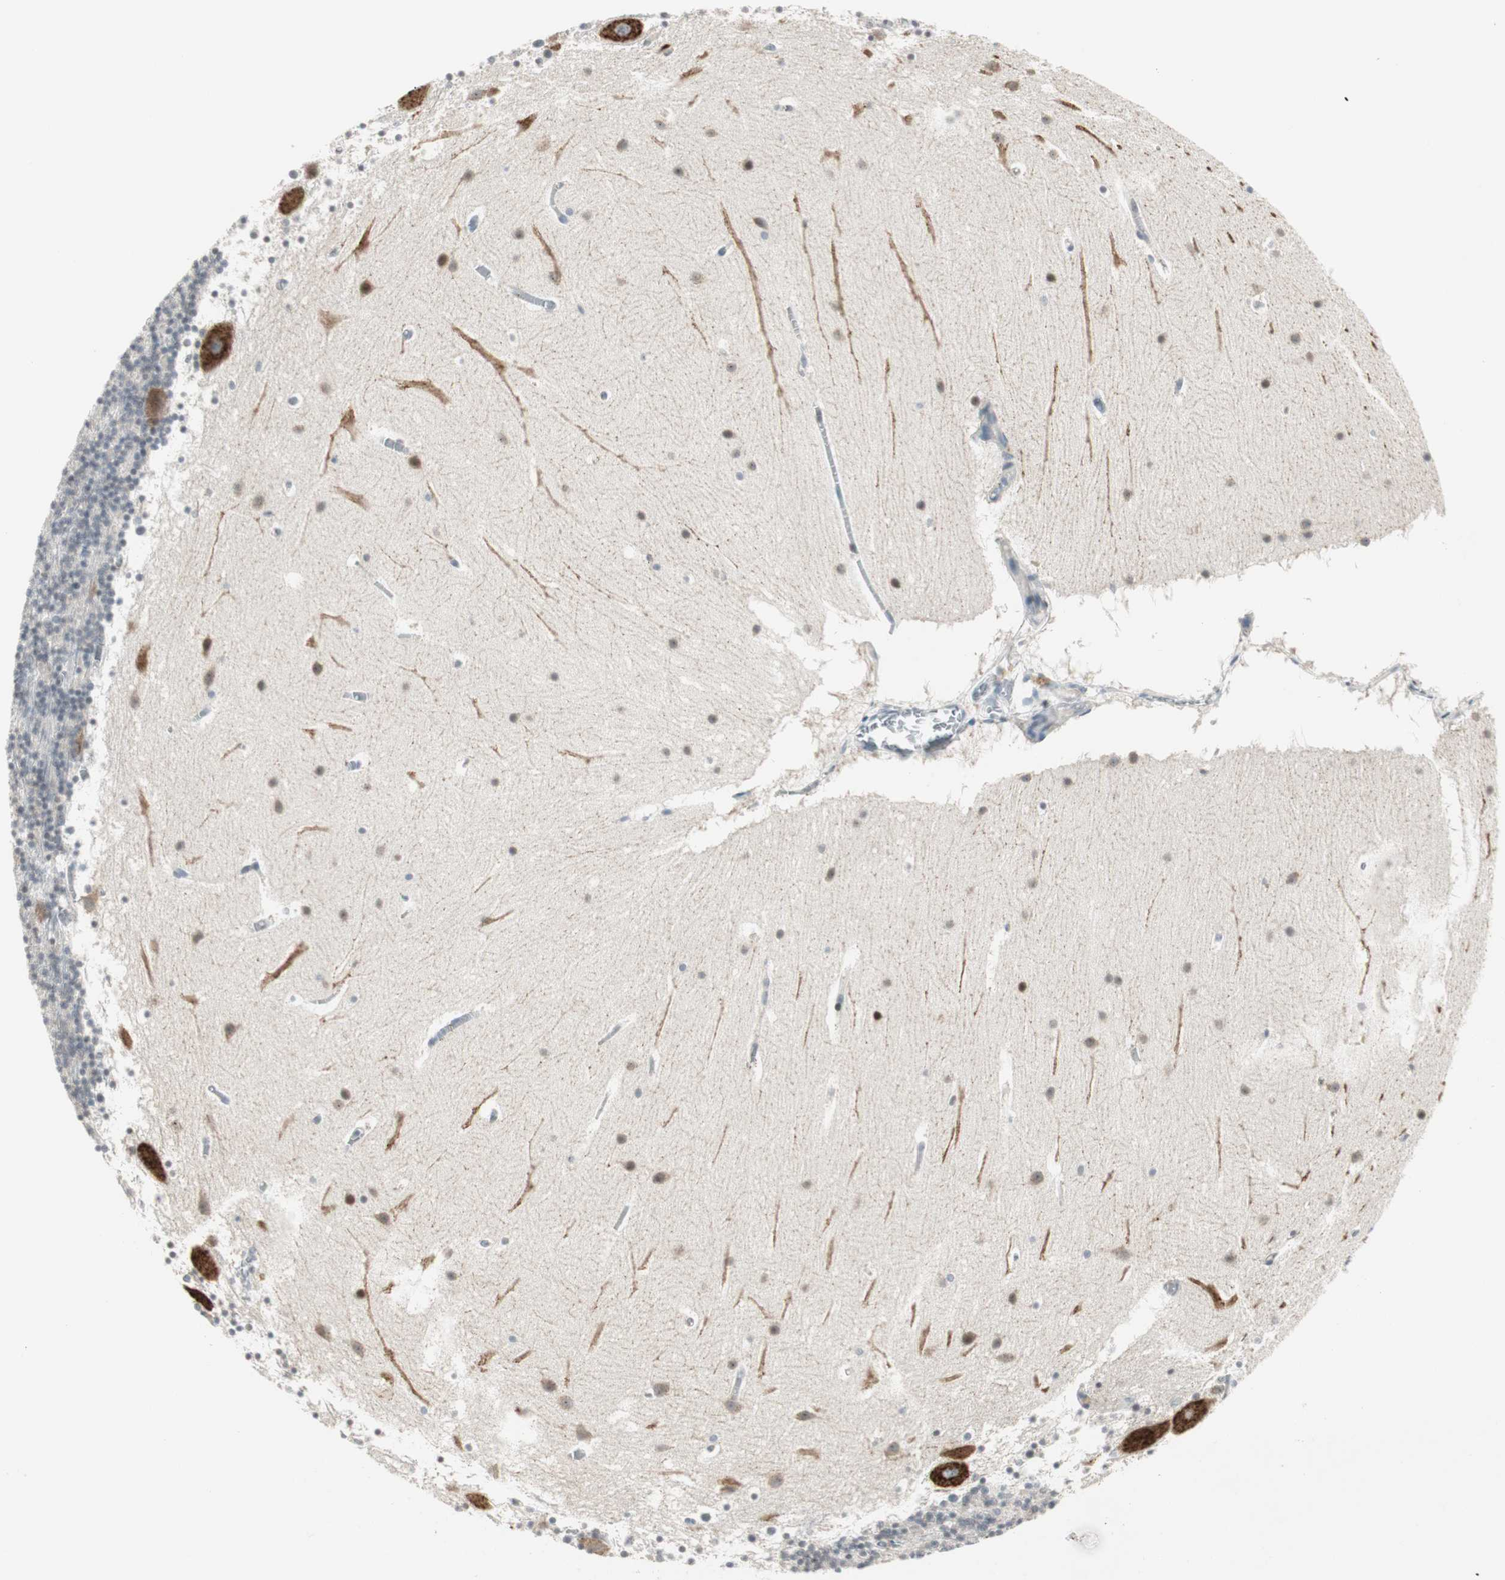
{"staining": {"intensity": "weak", "quantity": "25%-75%", "location": "cytoplasmic/membranous"}, "tissue": "cerebellum", "cell_type": "Cells in granular layer", "image_type": "normal", "snomed": [{"axis": "morphology", "description": "Normal tissue, NOS"}, {"axis": "topography", "description": "Cerebellum"}], "caption": "IHC histopathology image of normal cerebellum: cerebellum stained using immunohistochemistry shows low levels of weak protein expression localized specifically in the cytoplasmic/membranous of cells in granular layer, appearing as a cytoplasmic/membranous brown color.", "gene": "ZFP36", "patient": {"sex": "male", "age": 45}}